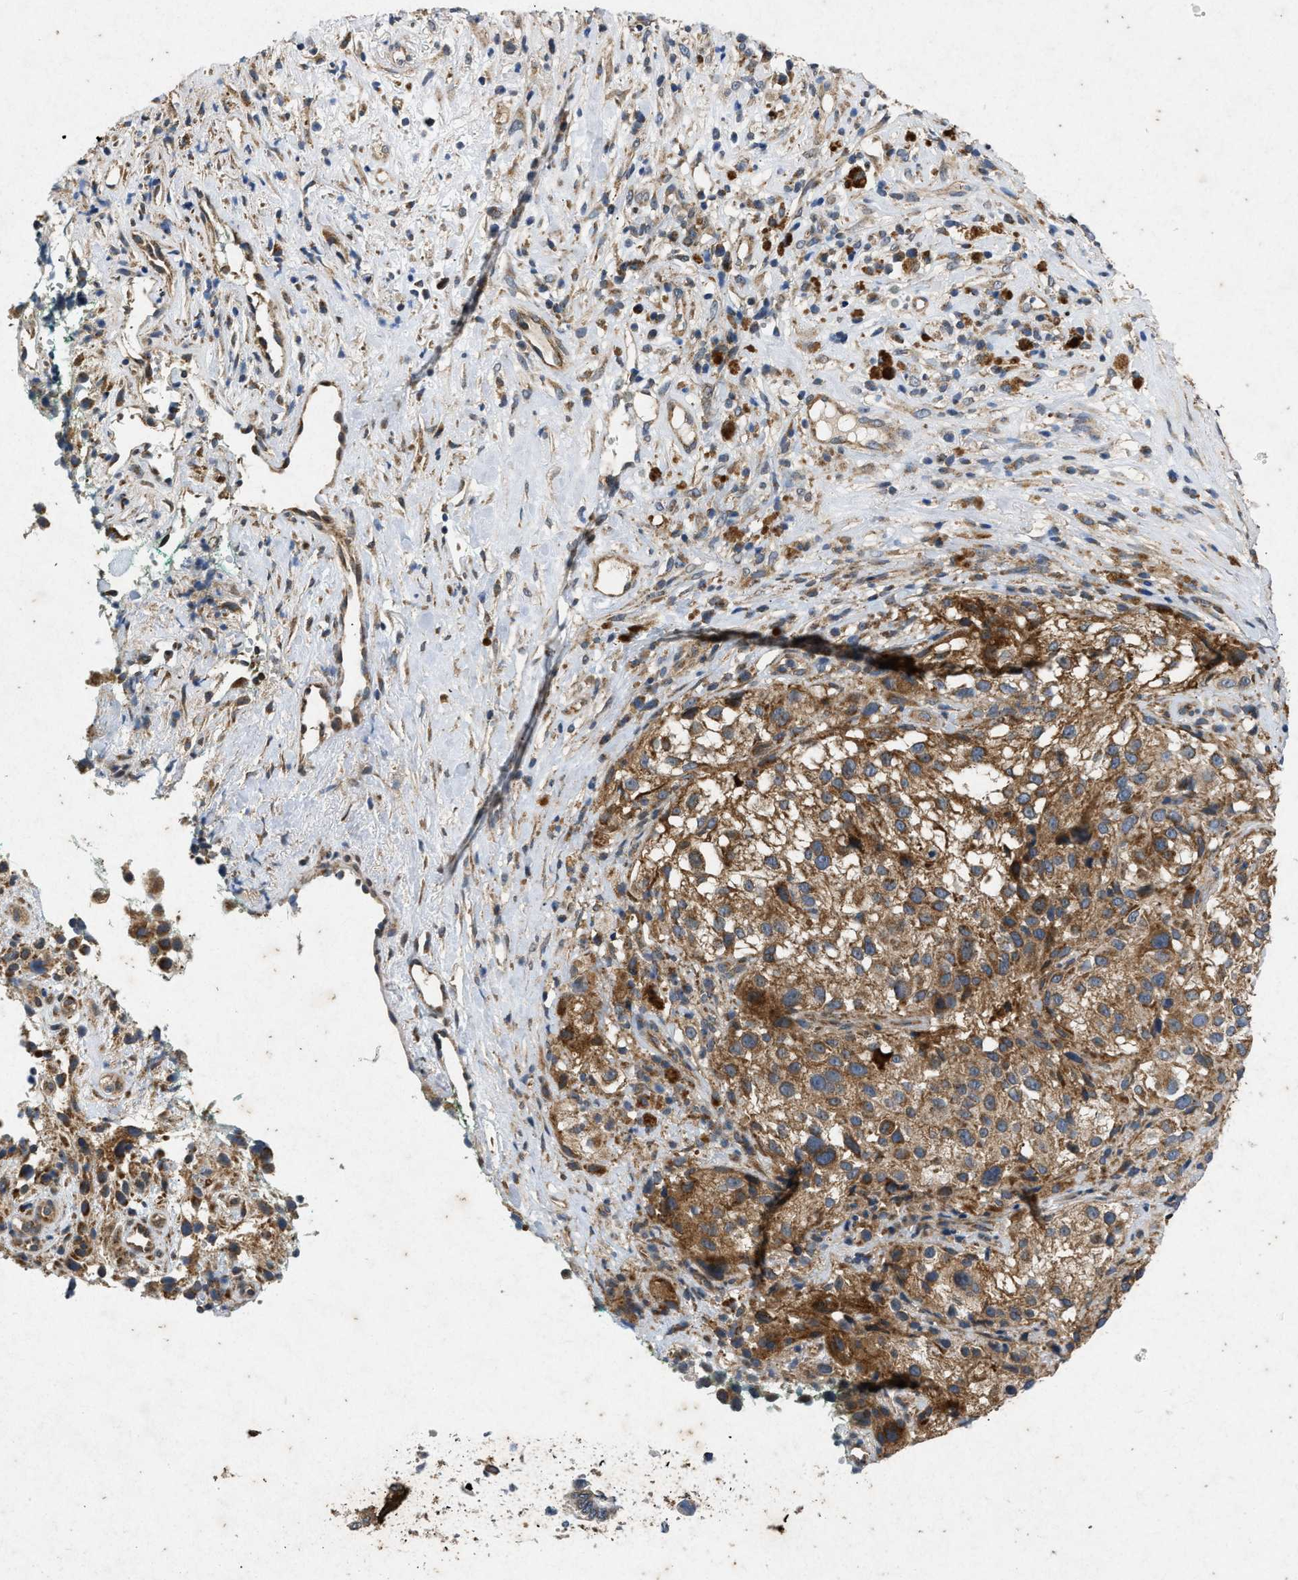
{"staining": {"intensity": "moderate", "quantity": ">75%", "location": "cytoplasmic/membranous"}, "tissue": "melanoma", "cell_type": "Tumor cells", "image_type": "cancer", "snomed": [{"axis": "morphology", "description": "Necrosis, NOS"}, {"axis": "morphology", "description": "Malignant melanoma, NOS"}, {"axis": "topography", "description": "Skin"}], "caption": "Approximately >75% of tumor cells in malignant melanoma display moderate cytoplasmic/membranous protein expression as visualized by brown immunohistochemical staining.", "gene": "PRKG2", "patient": {"sex": "female", "age": 87}}